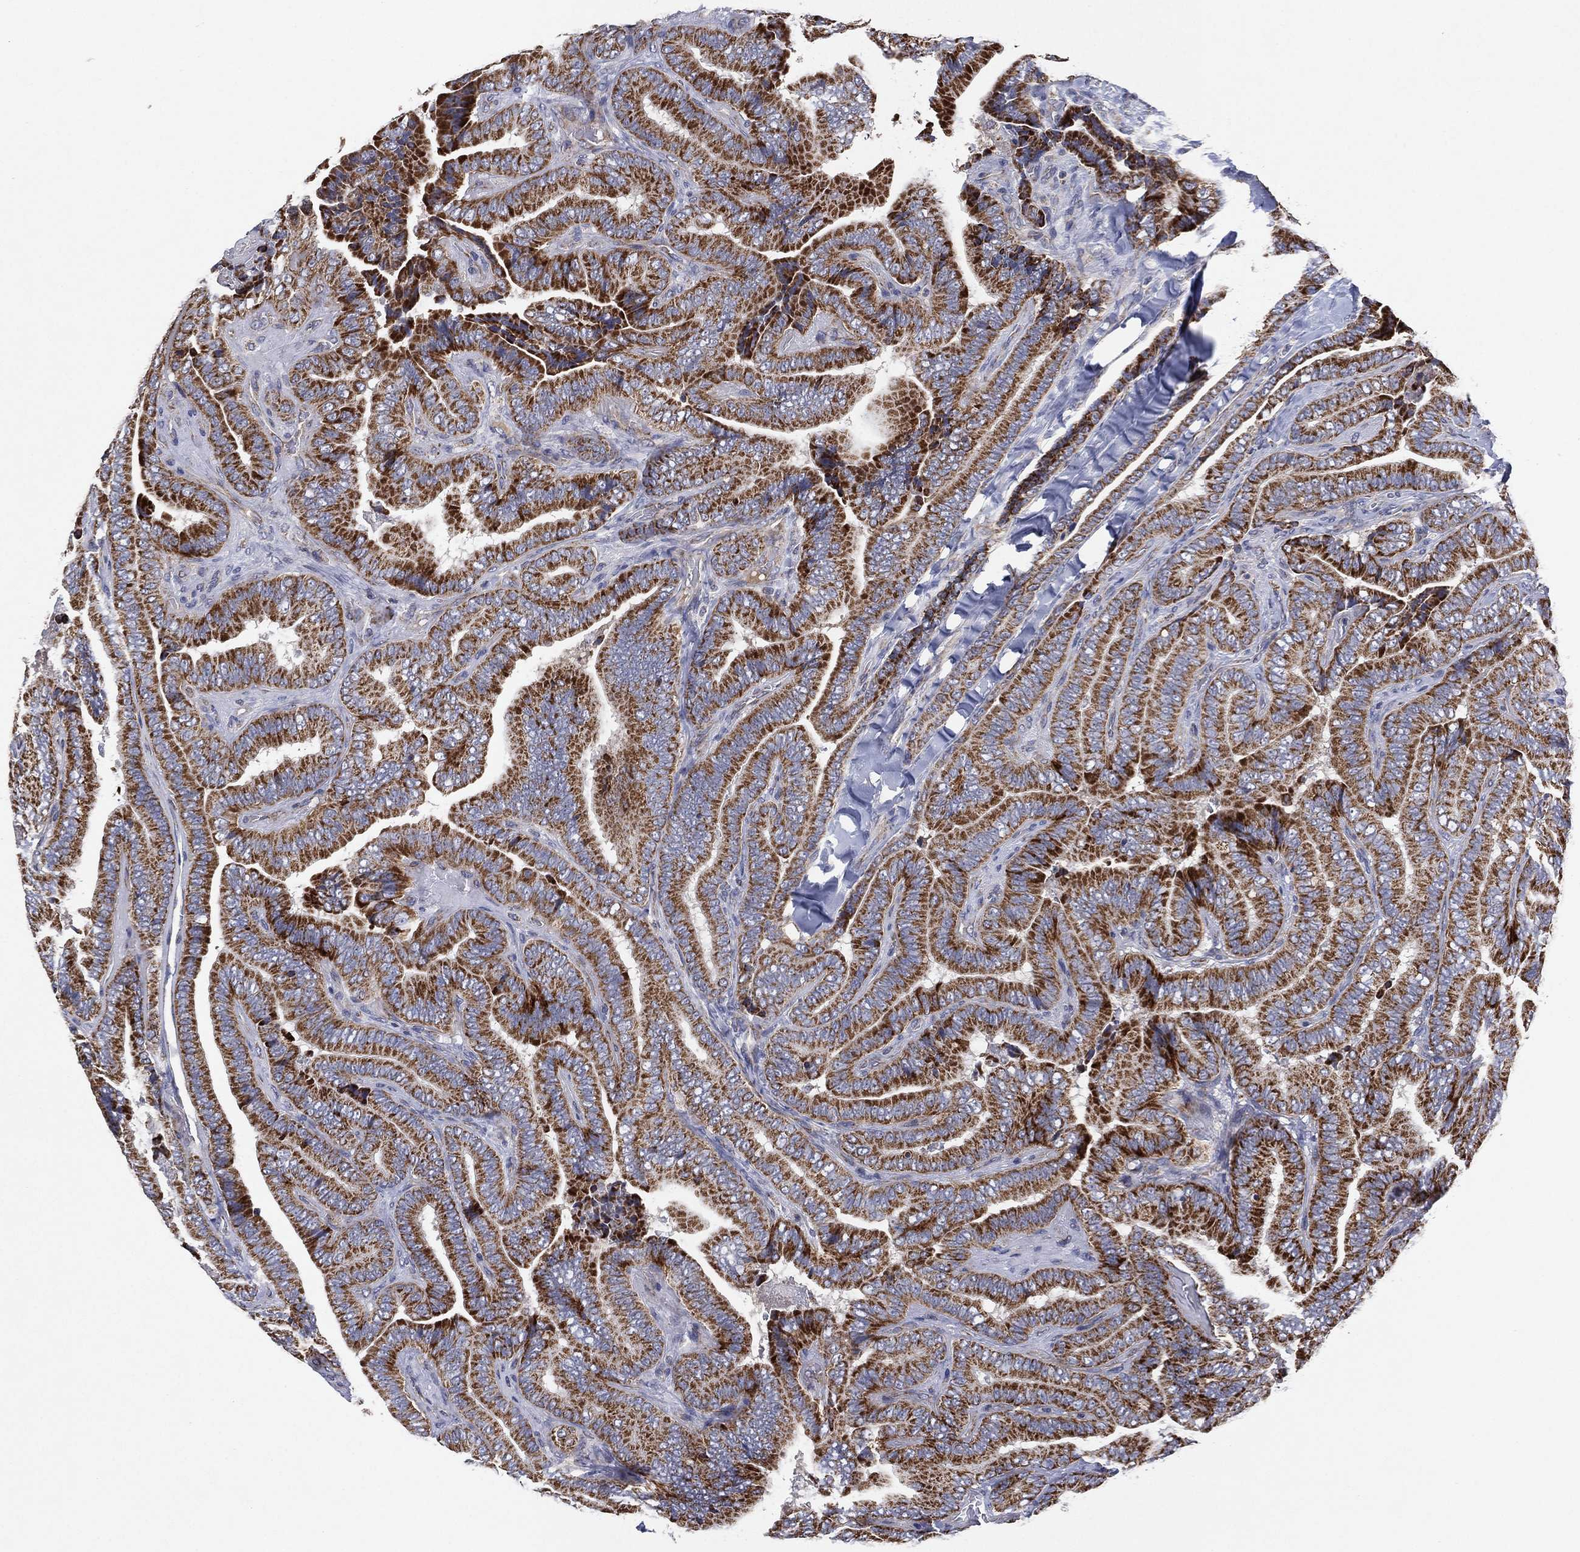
{"staining": {"intensity": "strong", "quantity": ">75%", "location": "cytoplasmic/membranous"}, "tissue": "thyroid cancer", "cell_type": "Tumor cells", "image_type": "cancer", "snomed": [{"axis": "morphology", "description": "Papillary adenocarcinoma, NOS"}, {"axis": "topography", "description": "Thyroid gland"}], "caption": "Tumor cells show high levels of strong cytoplasmic/membranous expression in approximately >75% of cells in human papillary adenocarcinoma (thyroid).", "gene": "PPP2R5A", "patient": {"sex": "male", "age": 61}}